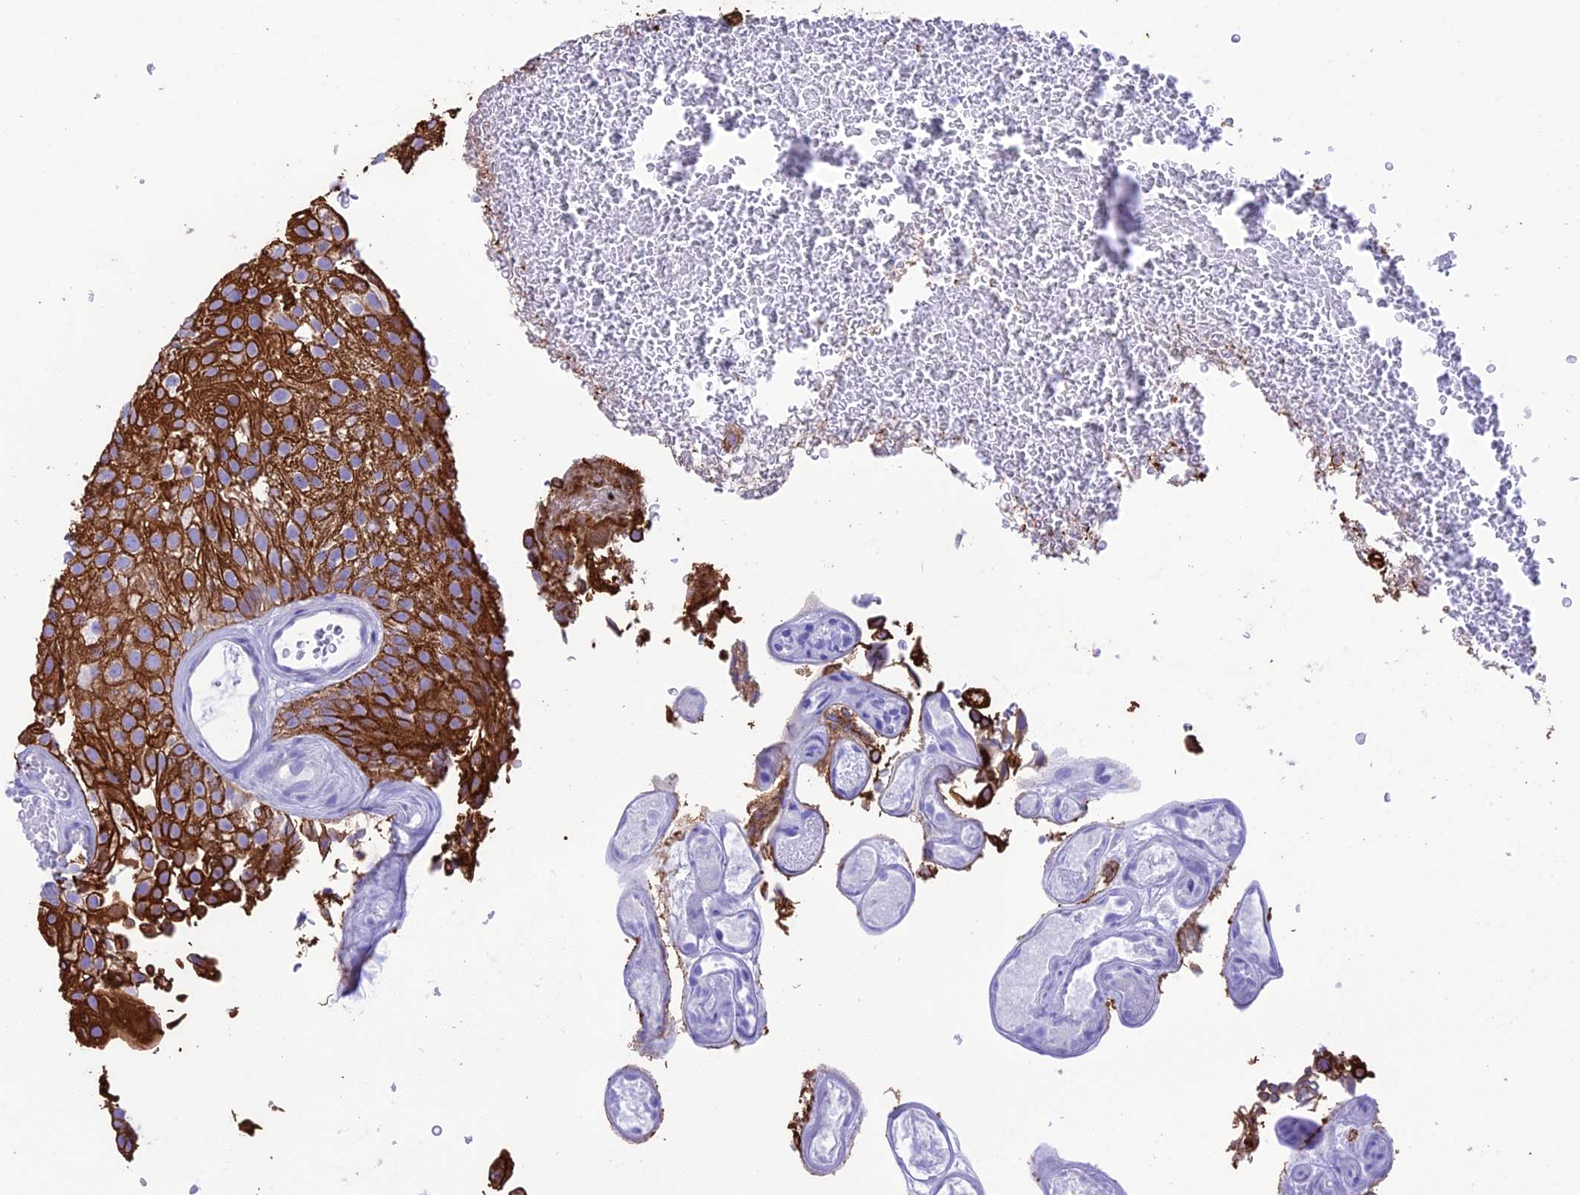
{"staining": {"intensity": "strong", "quantity": ">75%", "location": "cytoplasmic/membranous"}, "tissue": "urothelial cancer", "cell_type": "Tumor cells", "image_type": "cancer", "snomed": [{"axis": "morphology", "description": "Urothelial carcinoma, Low grade"}, {"axis": "topography", "description": "Urinary bladder"}], "caption": "Tumor cells exhibit high levels of strong cytoplasmic/membranous expression in about >75% of cells in human urothelial carcinoma (low-grade).", "gene": "VPS52", "patient": {"sex": "male", "age": 78}}